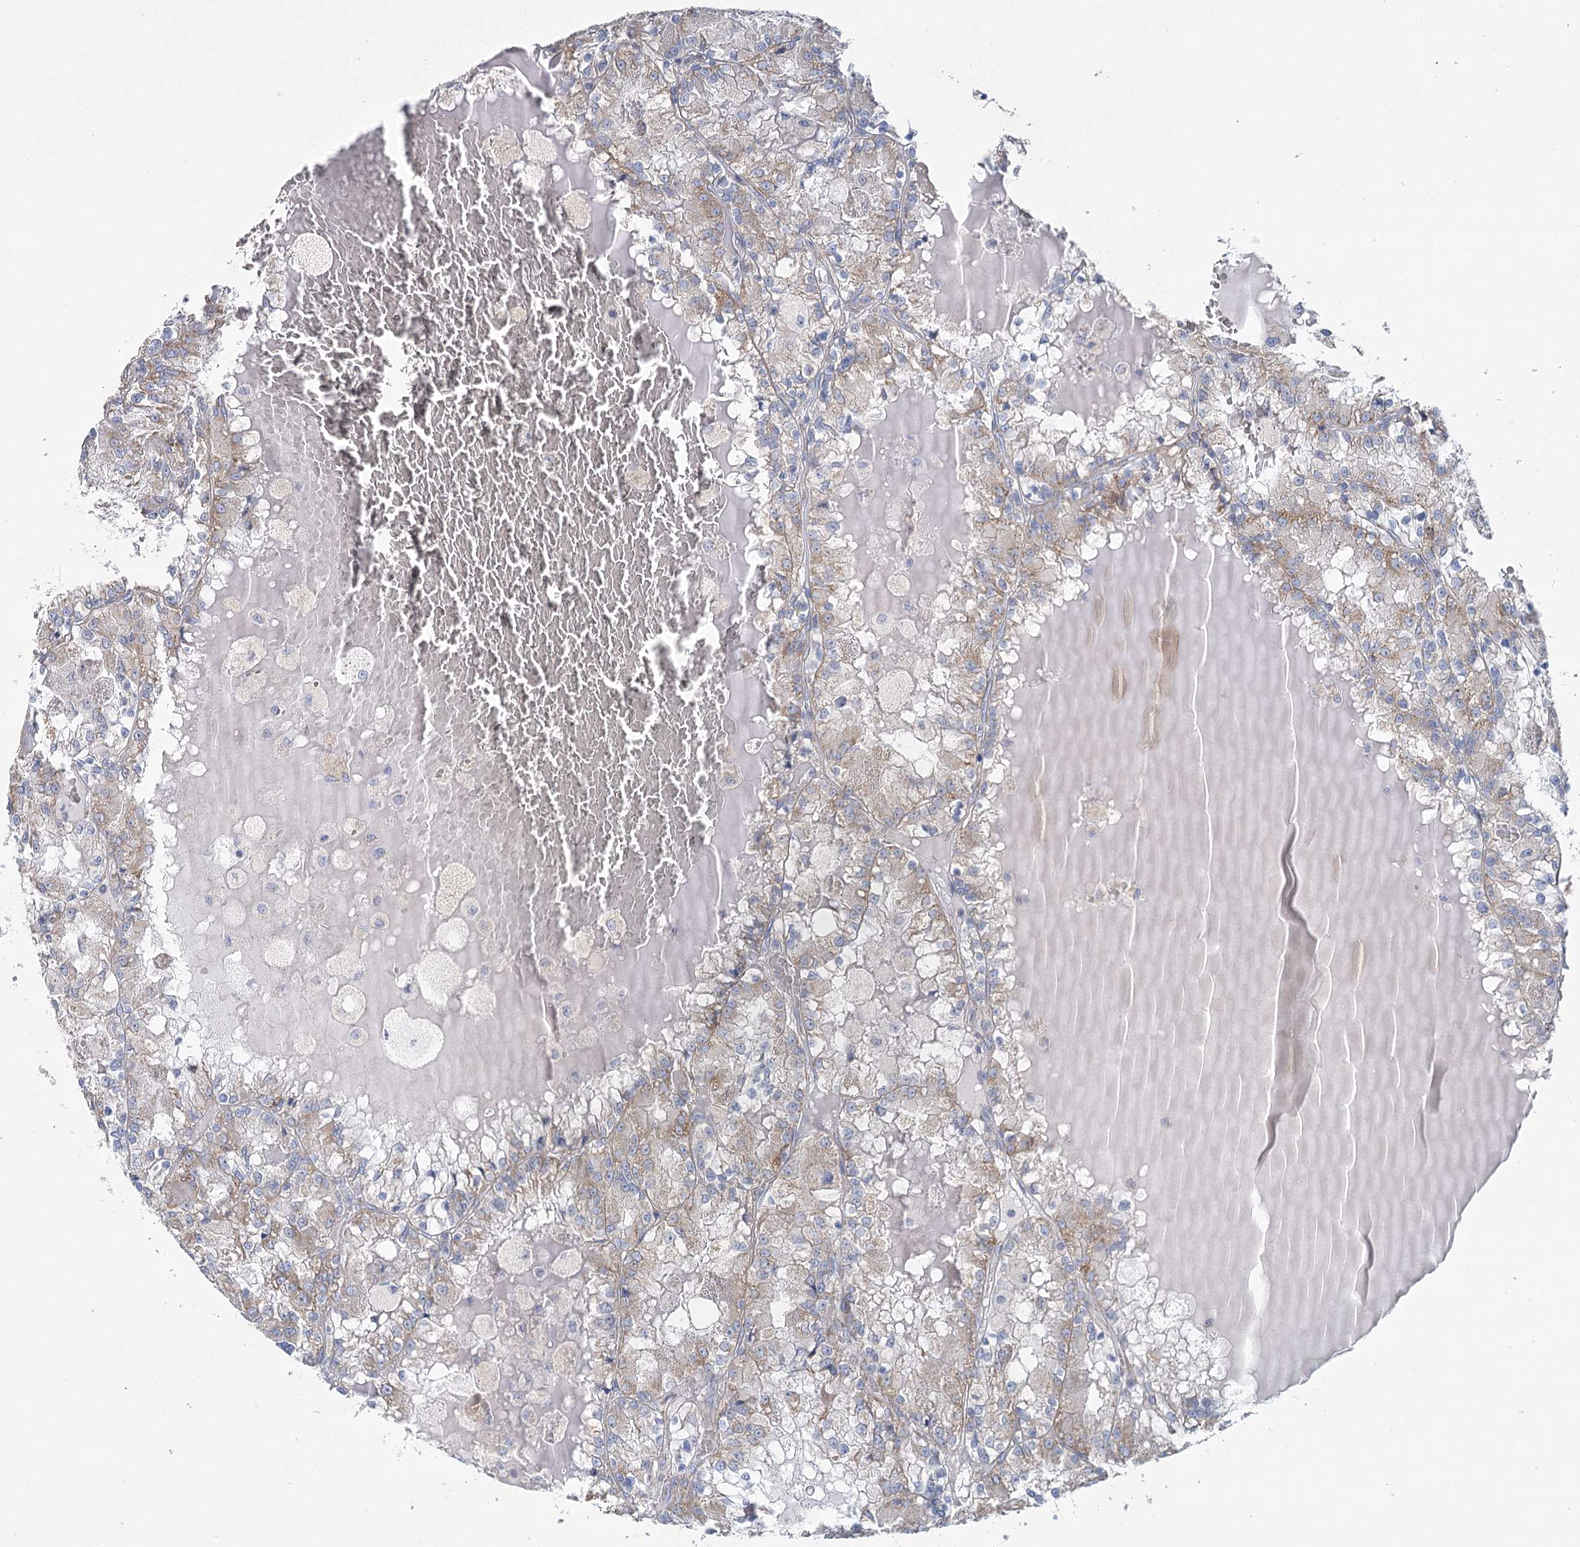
{"staining": {"intensity": "weak", "quantity": "25%-75%", "location": "cytoplasmic/membranous"}, "tissue": "renal cancer", "cell_type": "Tumor cells", "image_type": "cancer", "snomed": [{"axis": "morphology", "description": "Adenocarcinoma, NOS"}, {"axis": "topography", "description": "Kidney"}], "caption": "A photomicrograph of human renal adenocarcinoma stained for a protein reveals weak cytoplasmic/membranous brown staining in tumor cells.", "gene": "SNX7", "patient": {"sex": "female", "age": 56}}